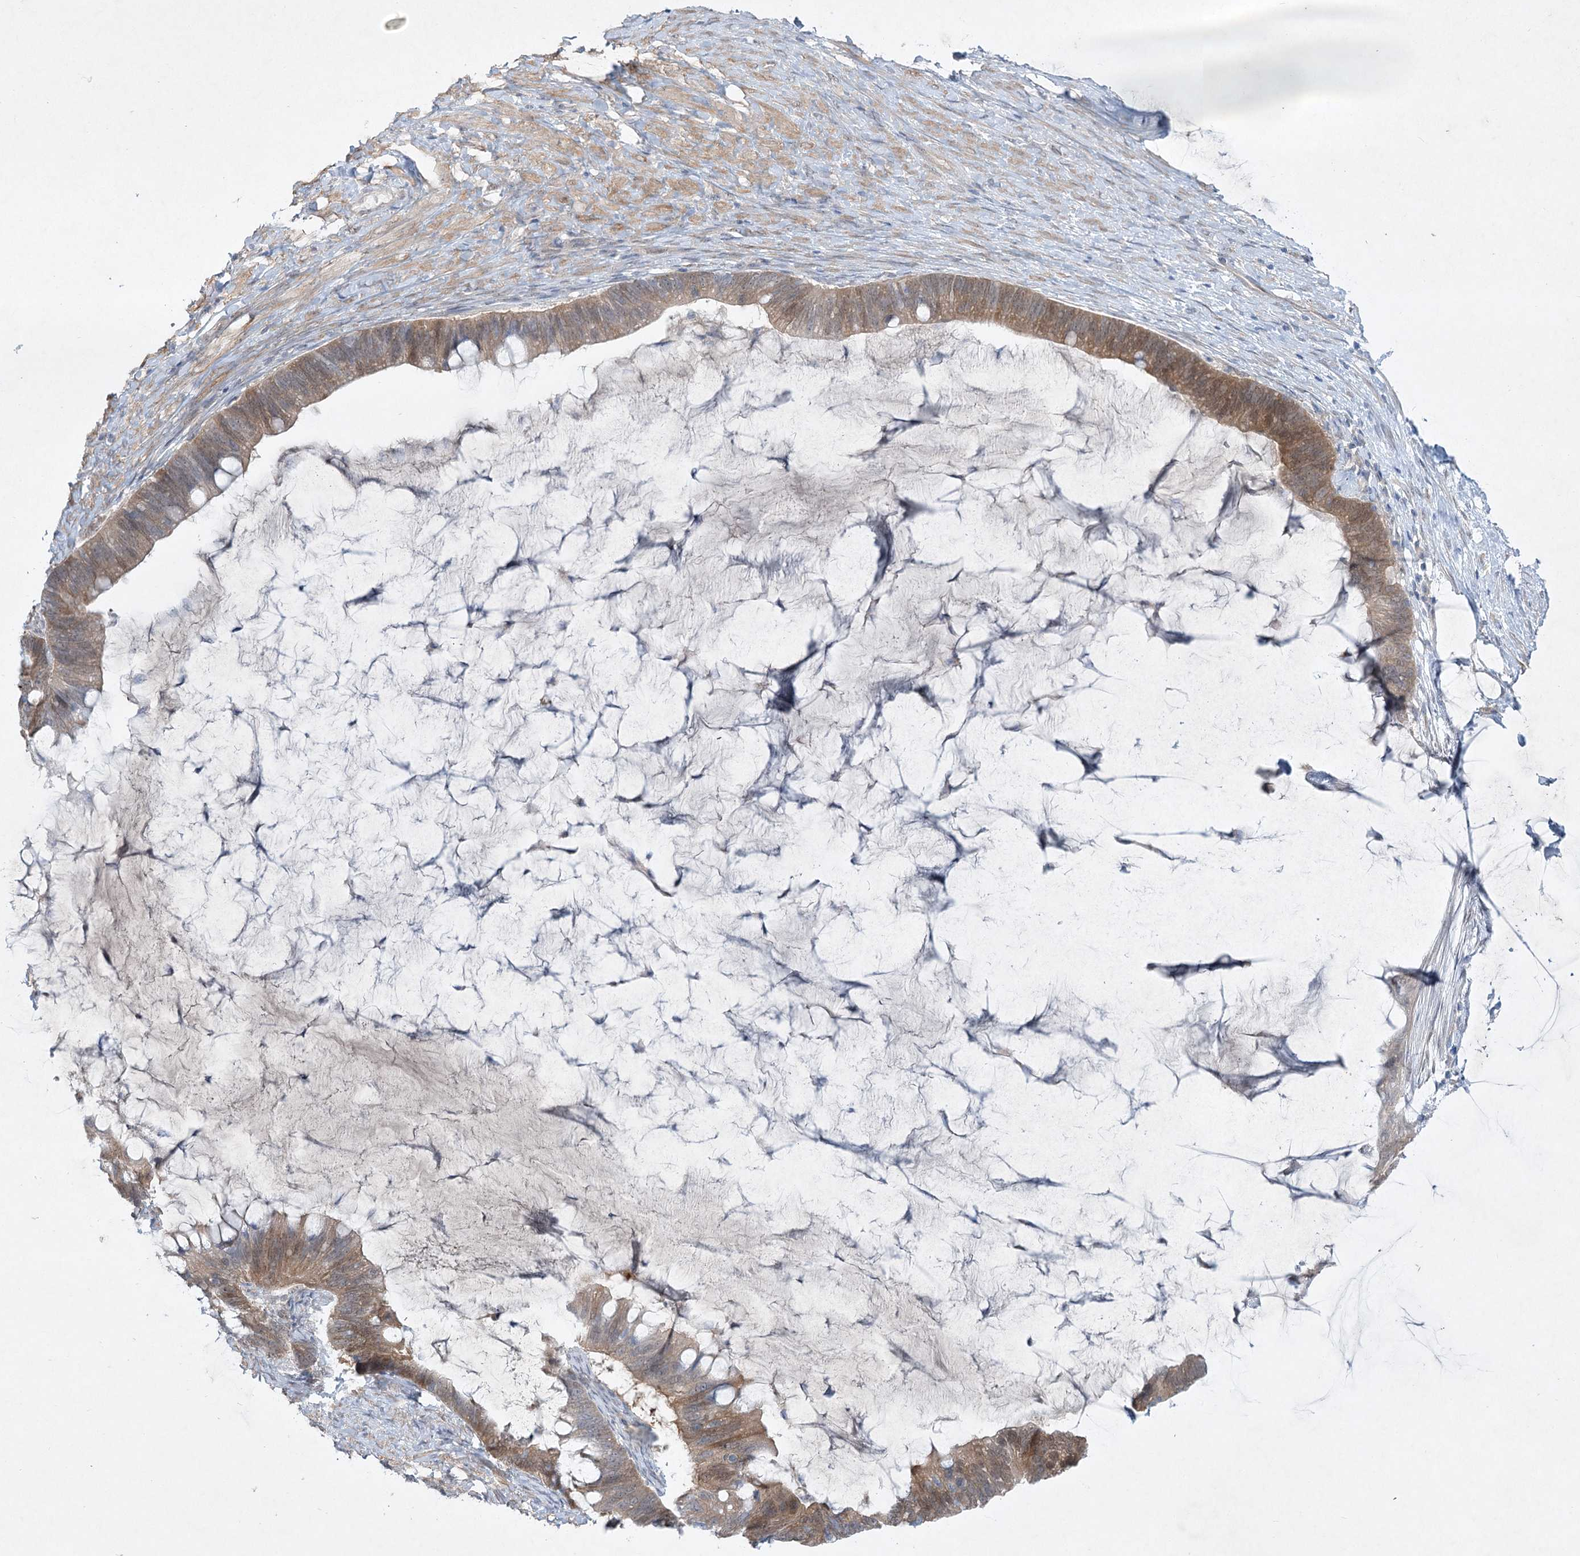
{"staining": {"intensity": "moderate", "quantity": ">75%", "location": "cytoplasmic/membranous"}, "tissue": "ovarian cancer", "cell_type": "Tumor cells", "image_type": "cancer", "snomed": [{"axis": "morphology", "description": "Cystadenocarcinoma, mucinous, NOS"}, {"axis": "topography", "description": "Ovary"}], "caption": "Mucinous cystadenocarcinoma (ovarian) stained for a protein (brown) shows moderate cytoplasmic/membranous positive staining in about >75% of tumor cells.", "gene": "AAMDC", "patient": {"sex": "female", "age": 61}}